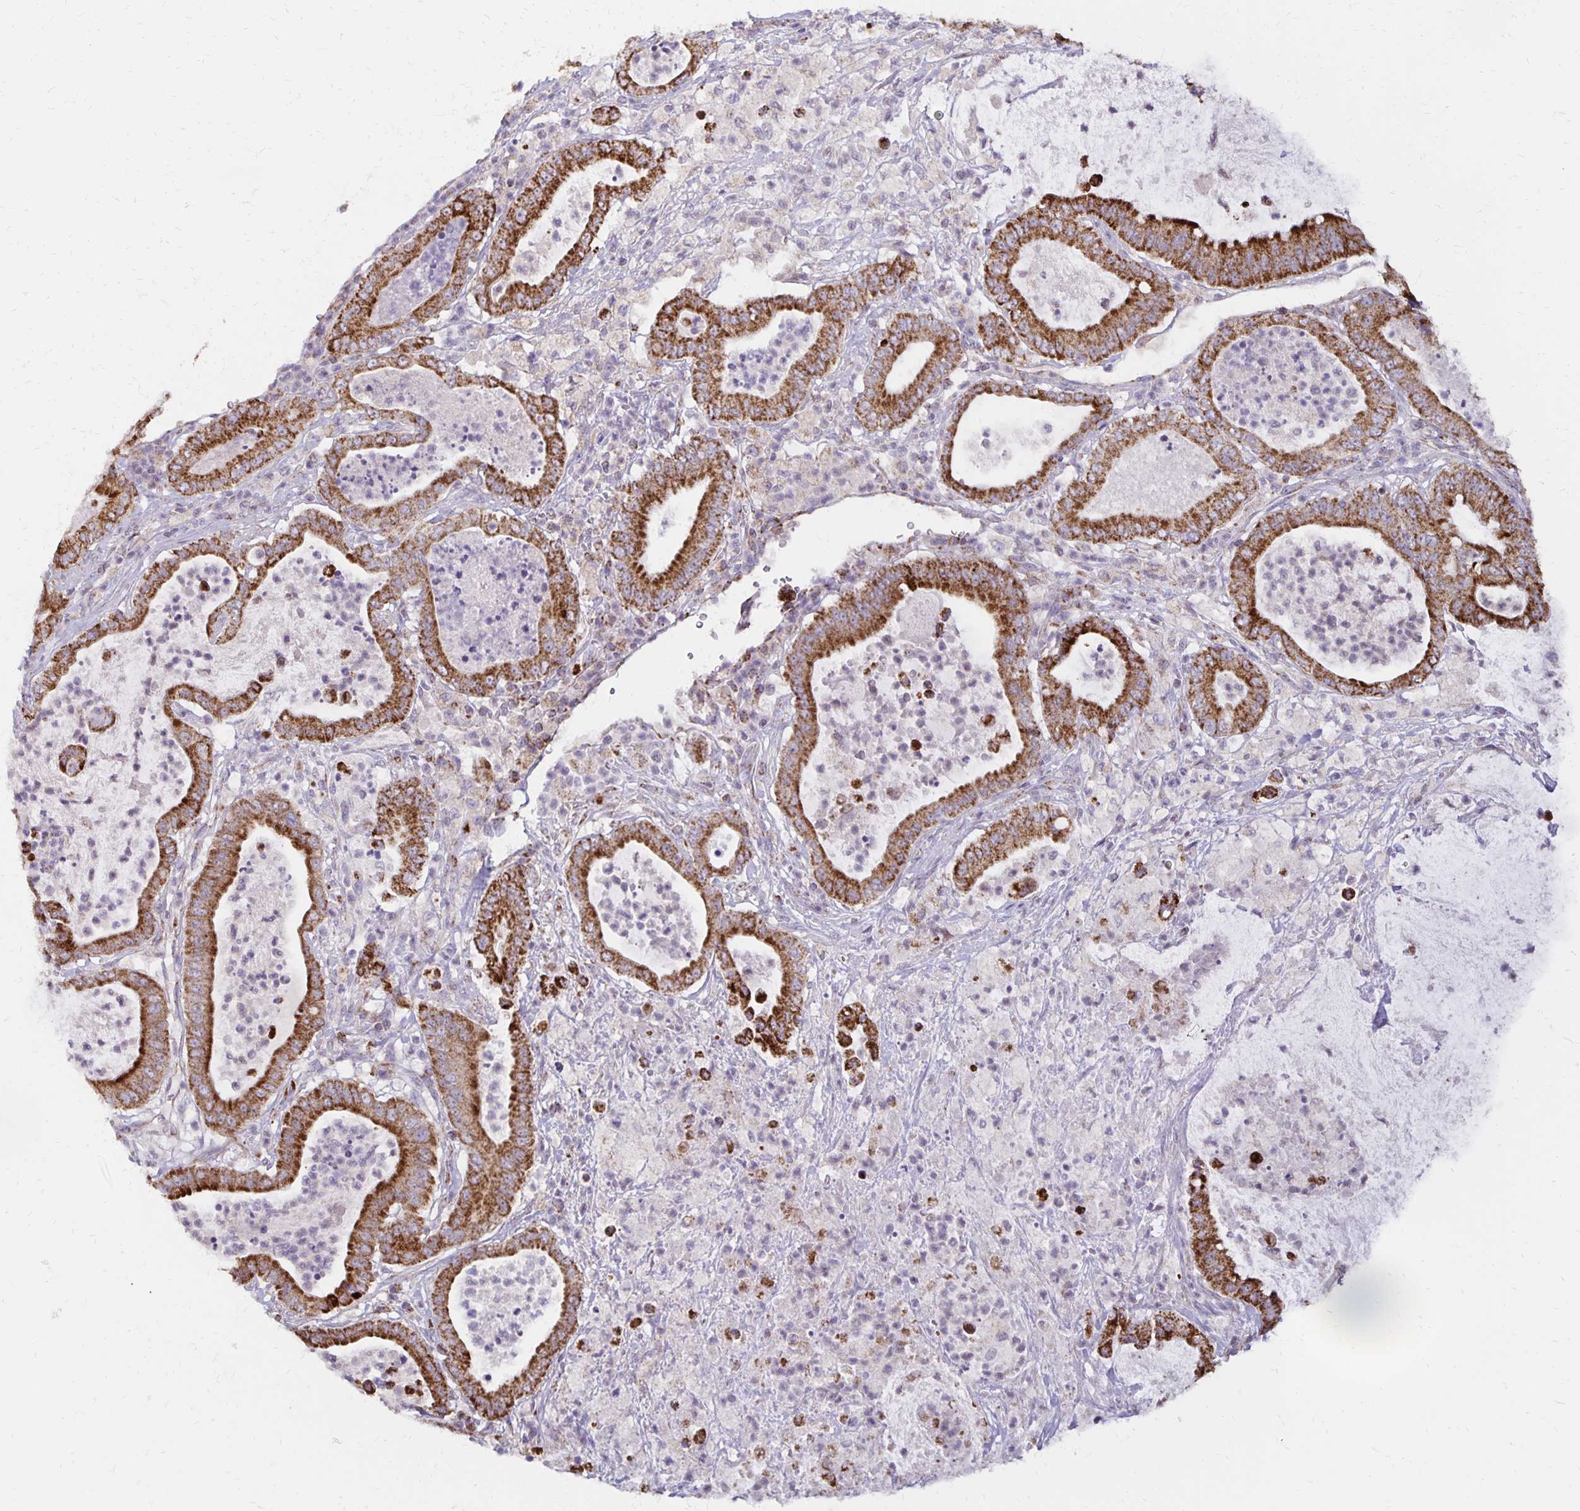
{"staining": {"intensity": "strong", "quantity": ">75%", "location": "cytoplasmic/membranous"}, "tissue": "pancreatic cancer", "cell_type": "Tumor cells", "image_type": "cancer", "snomed": [{"axis": "morphology", "description": "Adenocarcinoma, NOS"}, {"axis": "topography", "description": "Pancreas"}], "caption": "Adenocarcinoma (pancreatic) stained with a brown dye shows strong cytoplasmic/membranous positive positivity in about >75% of tumor cells.", "gene": "IER3", "patient": {"sex": "male", "age": 71}}